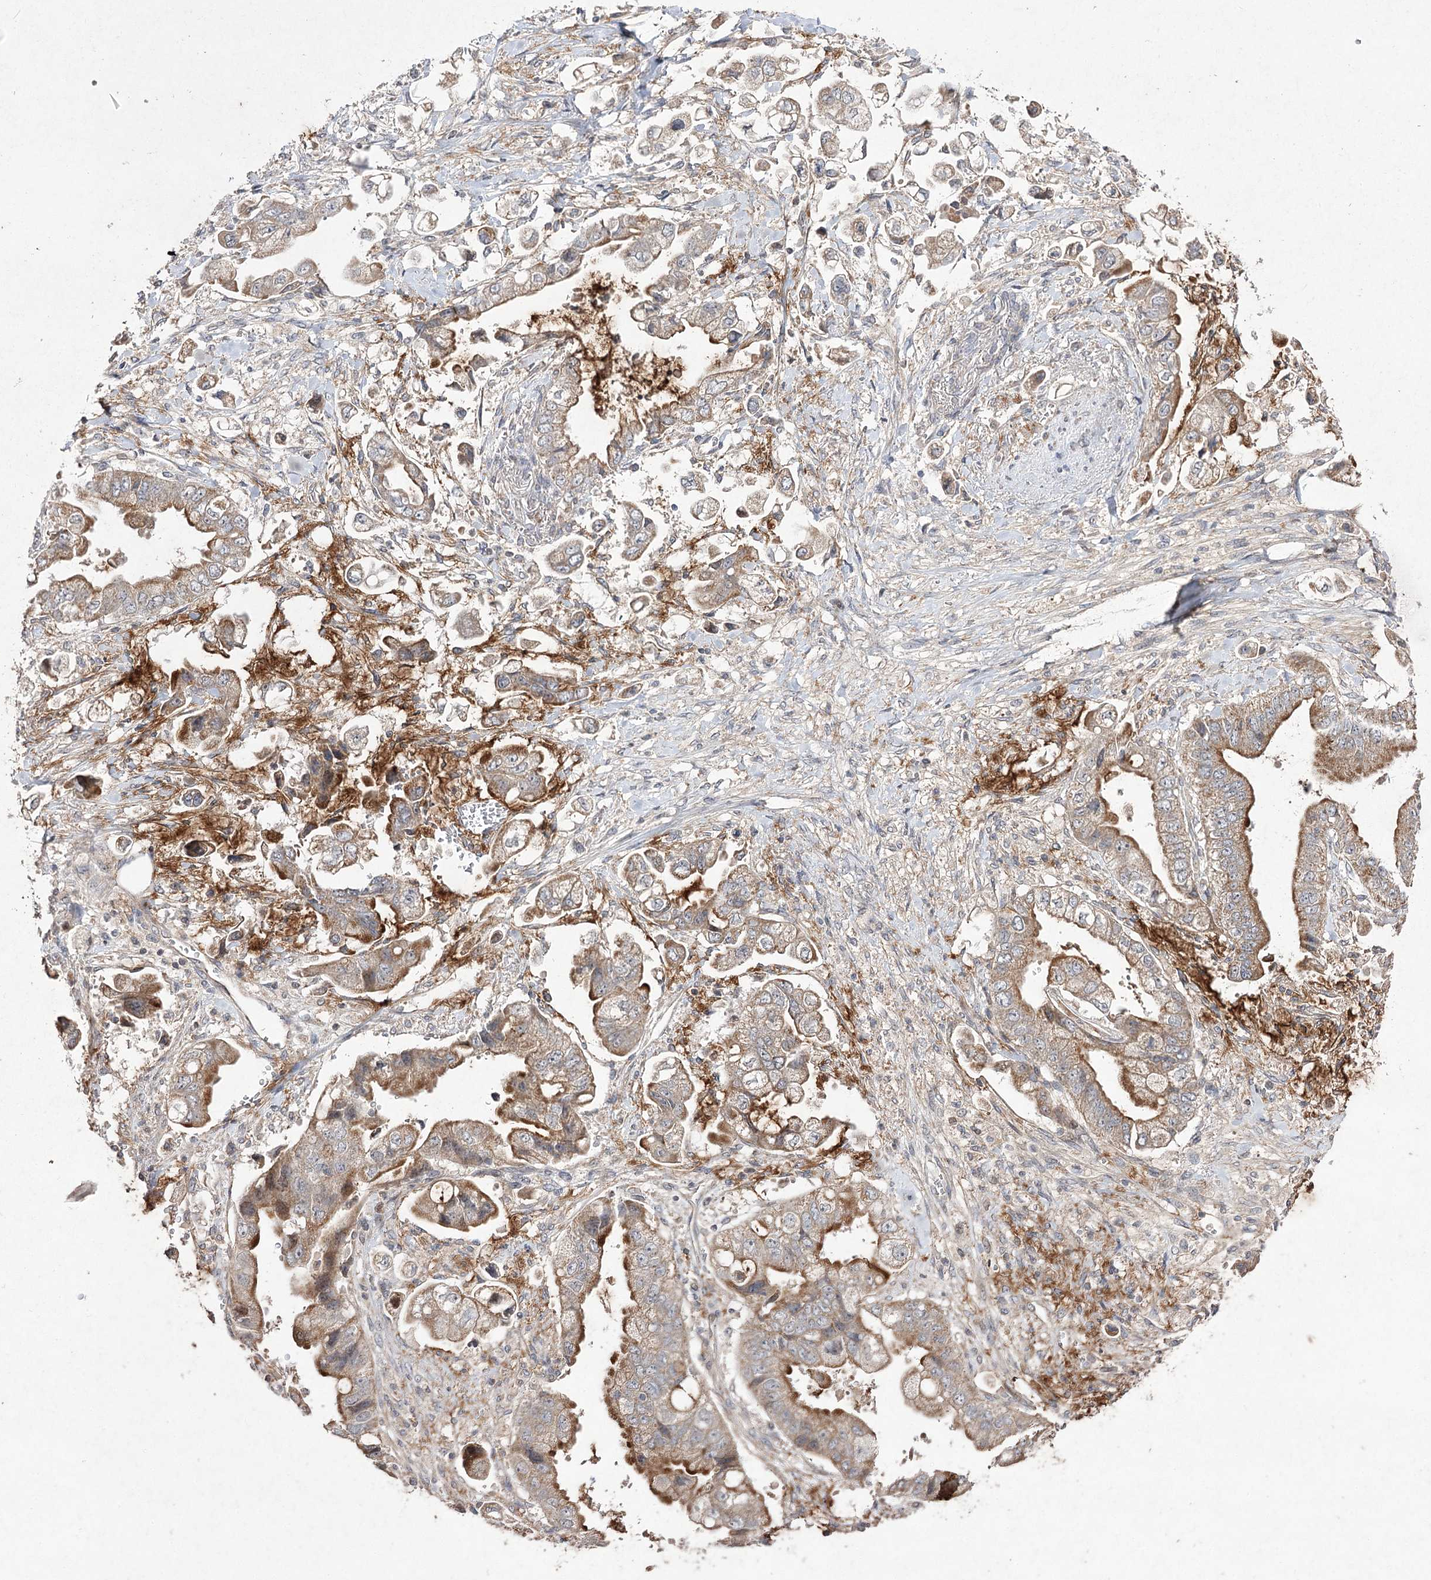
{"staining": {"intensity": "moderate", "quantity": "25%-75%", "location": "cytoplasmic/membranous"}, "tissue": "stomach cancer", "cell_type": "Tumor cells", "image_type": "cancer", "snomed": [{"axis": "morphology", "description": "Adenocarcinoma, NOS"}, {"axis": "topography", "description": "Stomach"}], "caption": "Brown immunohistochemical staining in human stomach adenocarcinoma exhibits moderate cytoplasmic/membranous positivity in approximately 25%-75% of tumor cells. (Brightfield microscopy of DAB IHC at high magnification).", "gene": "FANCL", "patient": {"sex": "male", "age": 62}}